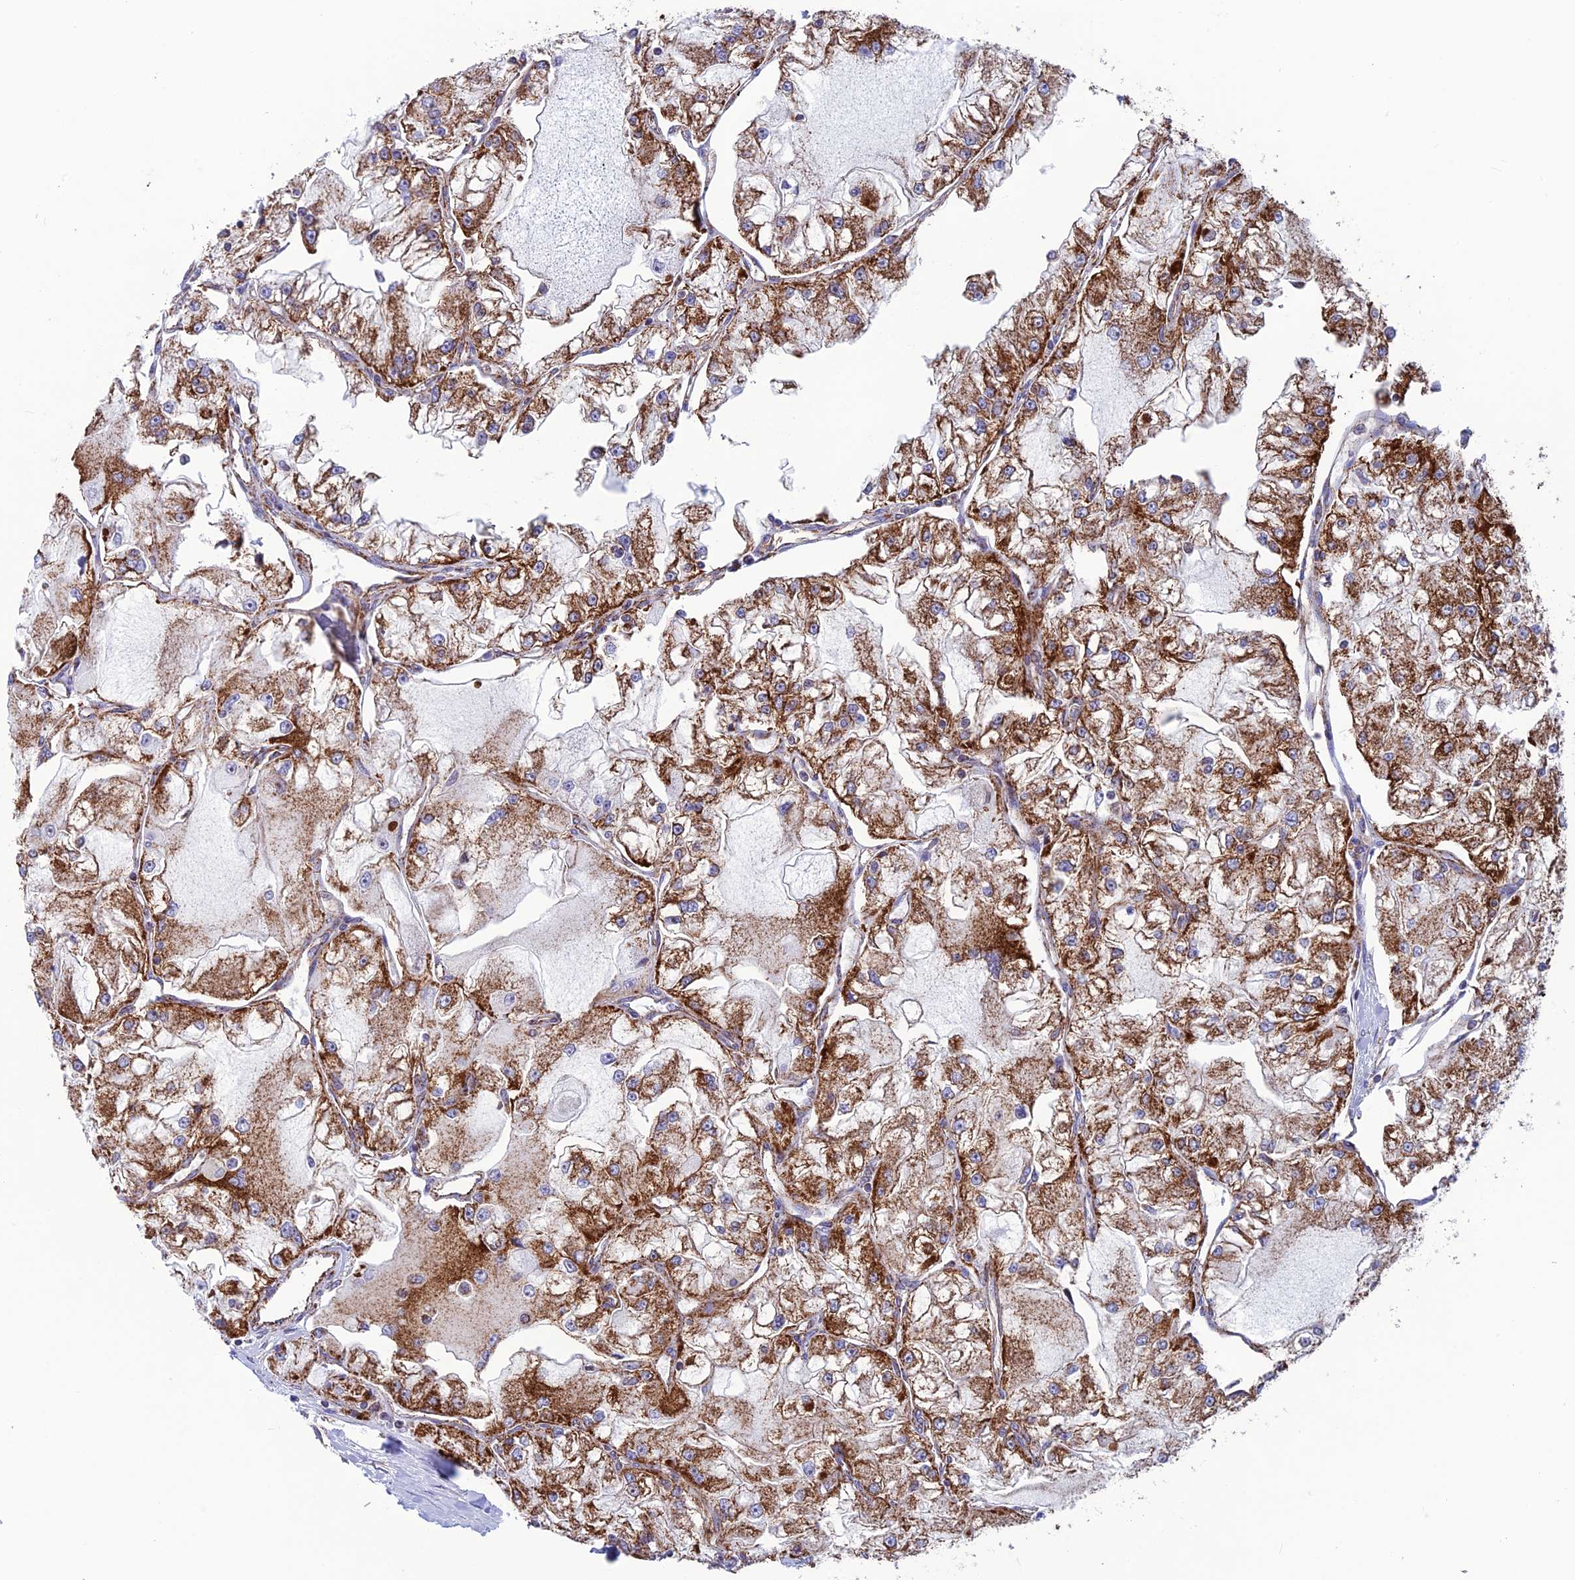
{"staining": {"intensity": "moderate", "quantity": ">75%", "location": "cytoplasmic/membranous"}, "tissue": "renal cancer", "cell_type": "Tumor cells", "image_type": "cancer", "snomed": [{"axis": "morphology", "description": "Adenocarcinoma, NOS"}, {"axis": "topography", "description": "Kidney"}], "caption": "This photomicrograph reveals immunohistochemistry staining of renal cancer, with medium moderate cytoplasmic/membranous expression in approximately >75% of tumor cells.", "gene": "MRPS18B", "patient": {"sex": "female", "age": 72}}